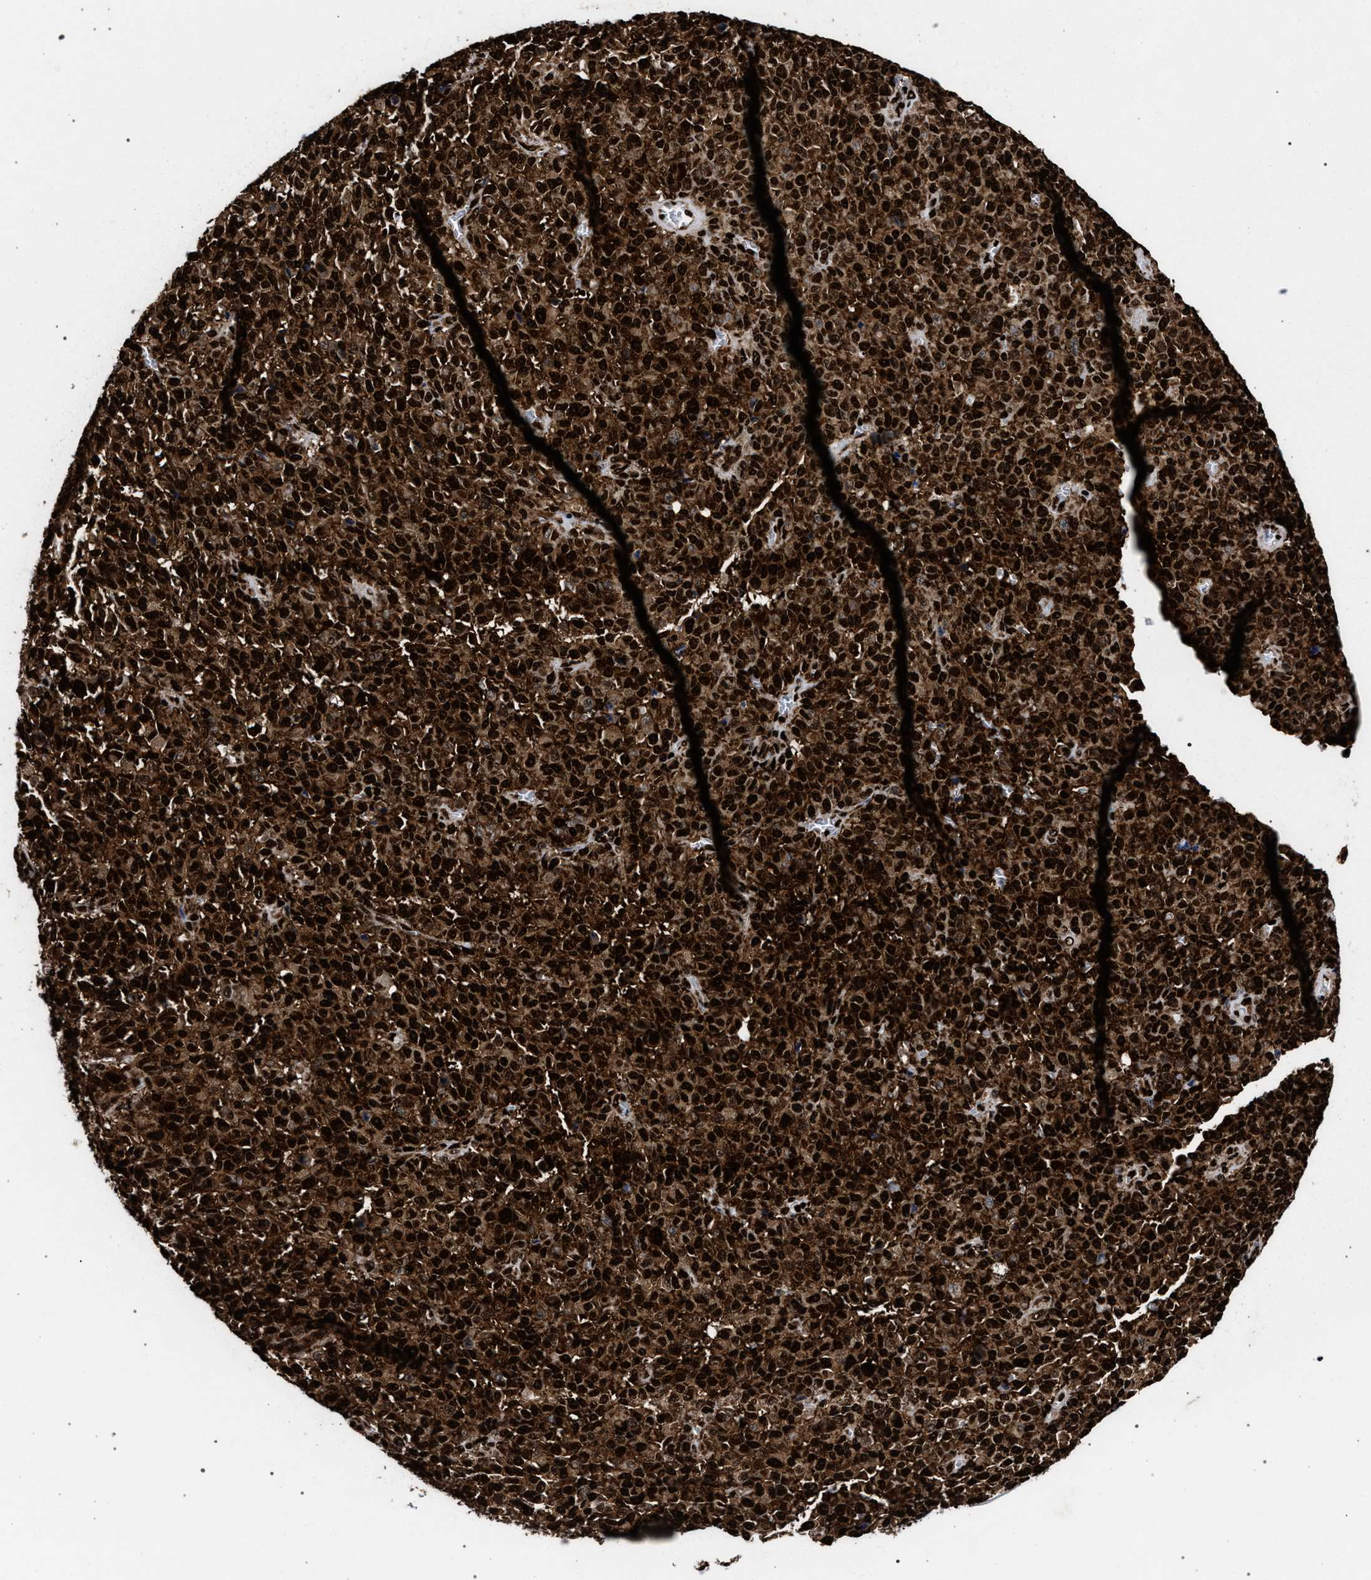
{"staining": {"intensity": "strong", "quantity": ">75%", "location": "cytoplasmic/membranous,nuclear"}, "tissue": "melanoma", "cell_type": "Tumor cells", "image_type": "cancer", "snomed": [{"axis": "morphology", "description": "Malignant melanoma, NOS"}, {"axis": "topography", "description": "Skin"}], "caption": "High-power microscopy captured an immunohistochemistry (IHC) micrograph of melanoma, revealing strong cytoplasmic/membranous and nuclear expression in about >75% of tumor cells.", "gene": "HNRNPA1", "patient": {"sex": "female", "age": 82}}